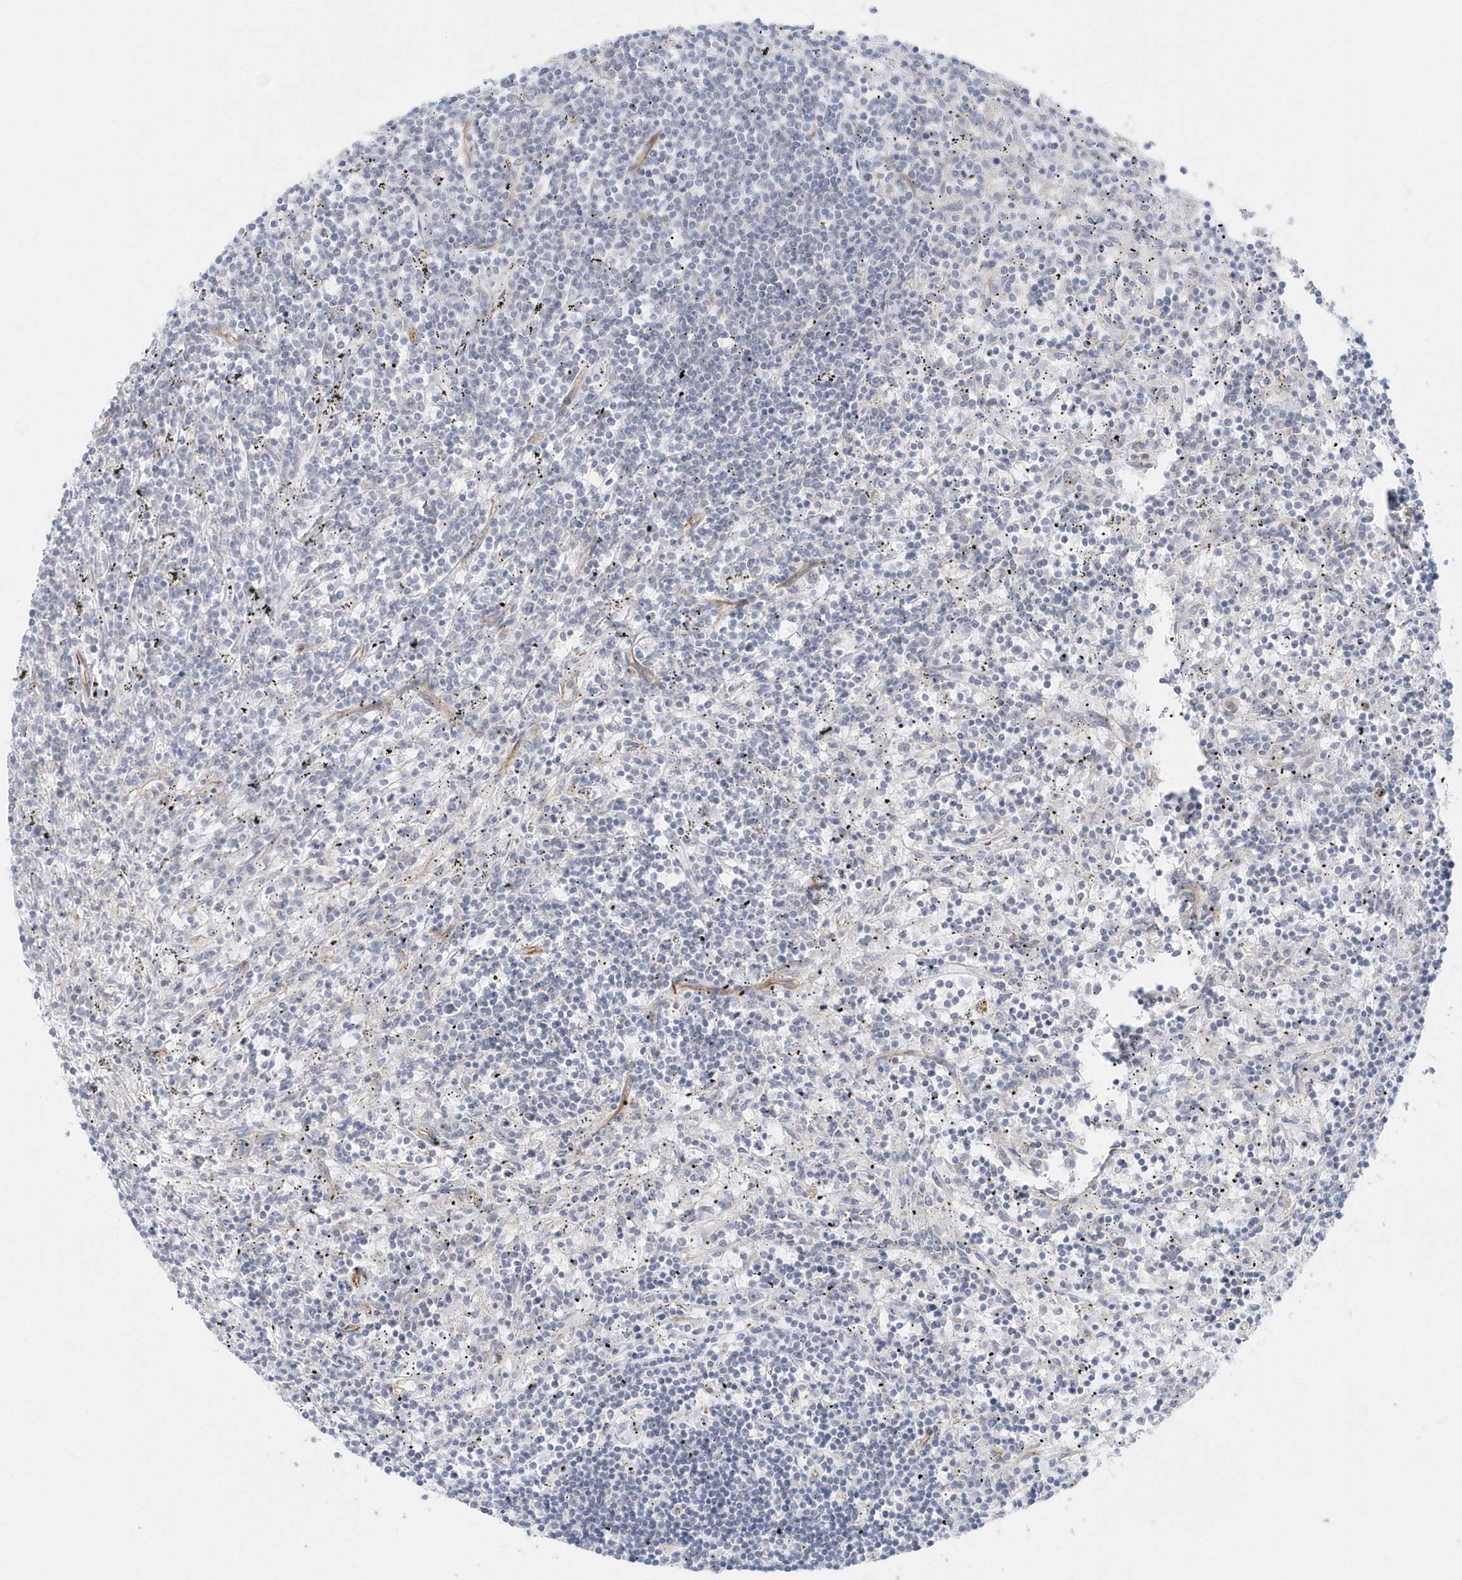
{"staining": {"intensity": "negative", "quantity": "none", "location": "none"}, "tissue": "lymphoma", "cell_type": "Tumor cells", "image_type": "cancer", "snomed": [{"axis": "morphology", "description": "Malignant lymphoma, non-Hodgkin's type, Low grade"}, {"axis": "topography", "description": "Spleen"}], "caption": "Tumor cells show no significant staining in malignant lymphoma, non-Hodgkin's type (low-grade).", "gene": "GPR152", "patient": {"sex": "male", "age": 76}}